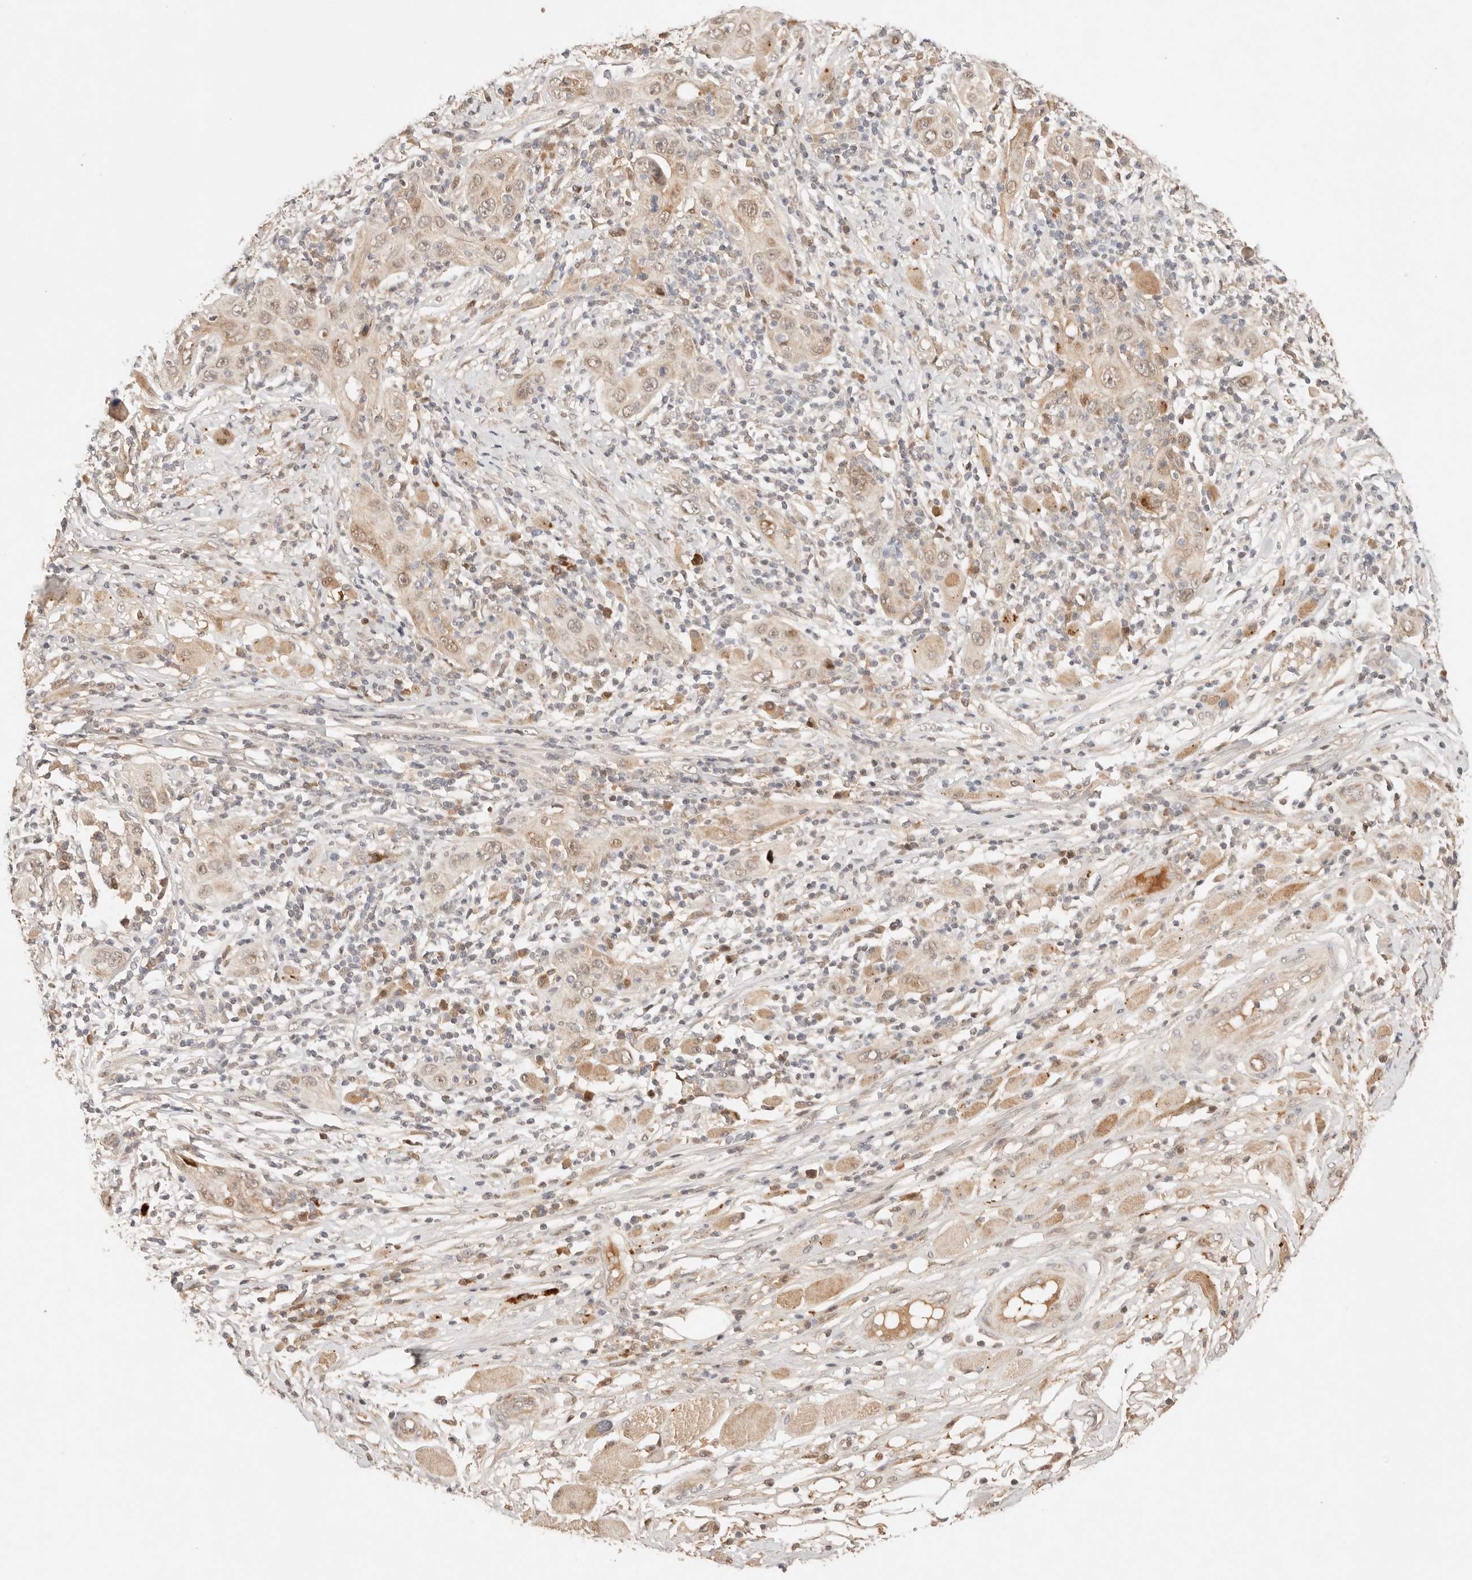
{"staining": {"intensity": "weak", "quantity": ">75%", "location": "cytoplasmic/membranous"}, "tissue": "skin cancer", "cell_type": "Tumor cells", "image_type": "cancer", "snomed": [{"axis": "morphology", "description": "Squamous cell carcinoma, NOS"}, {"axis": "topography", "description": "Skin"}], "caption": "Immunohistochemical staining of skin squamous cell carcinoma exhibits weak cytoplasmic/membranous protein staining in about >75% of tumor cells.", "gene": "PHLDA3", "patient": {"sex": "female", "age": 88}}